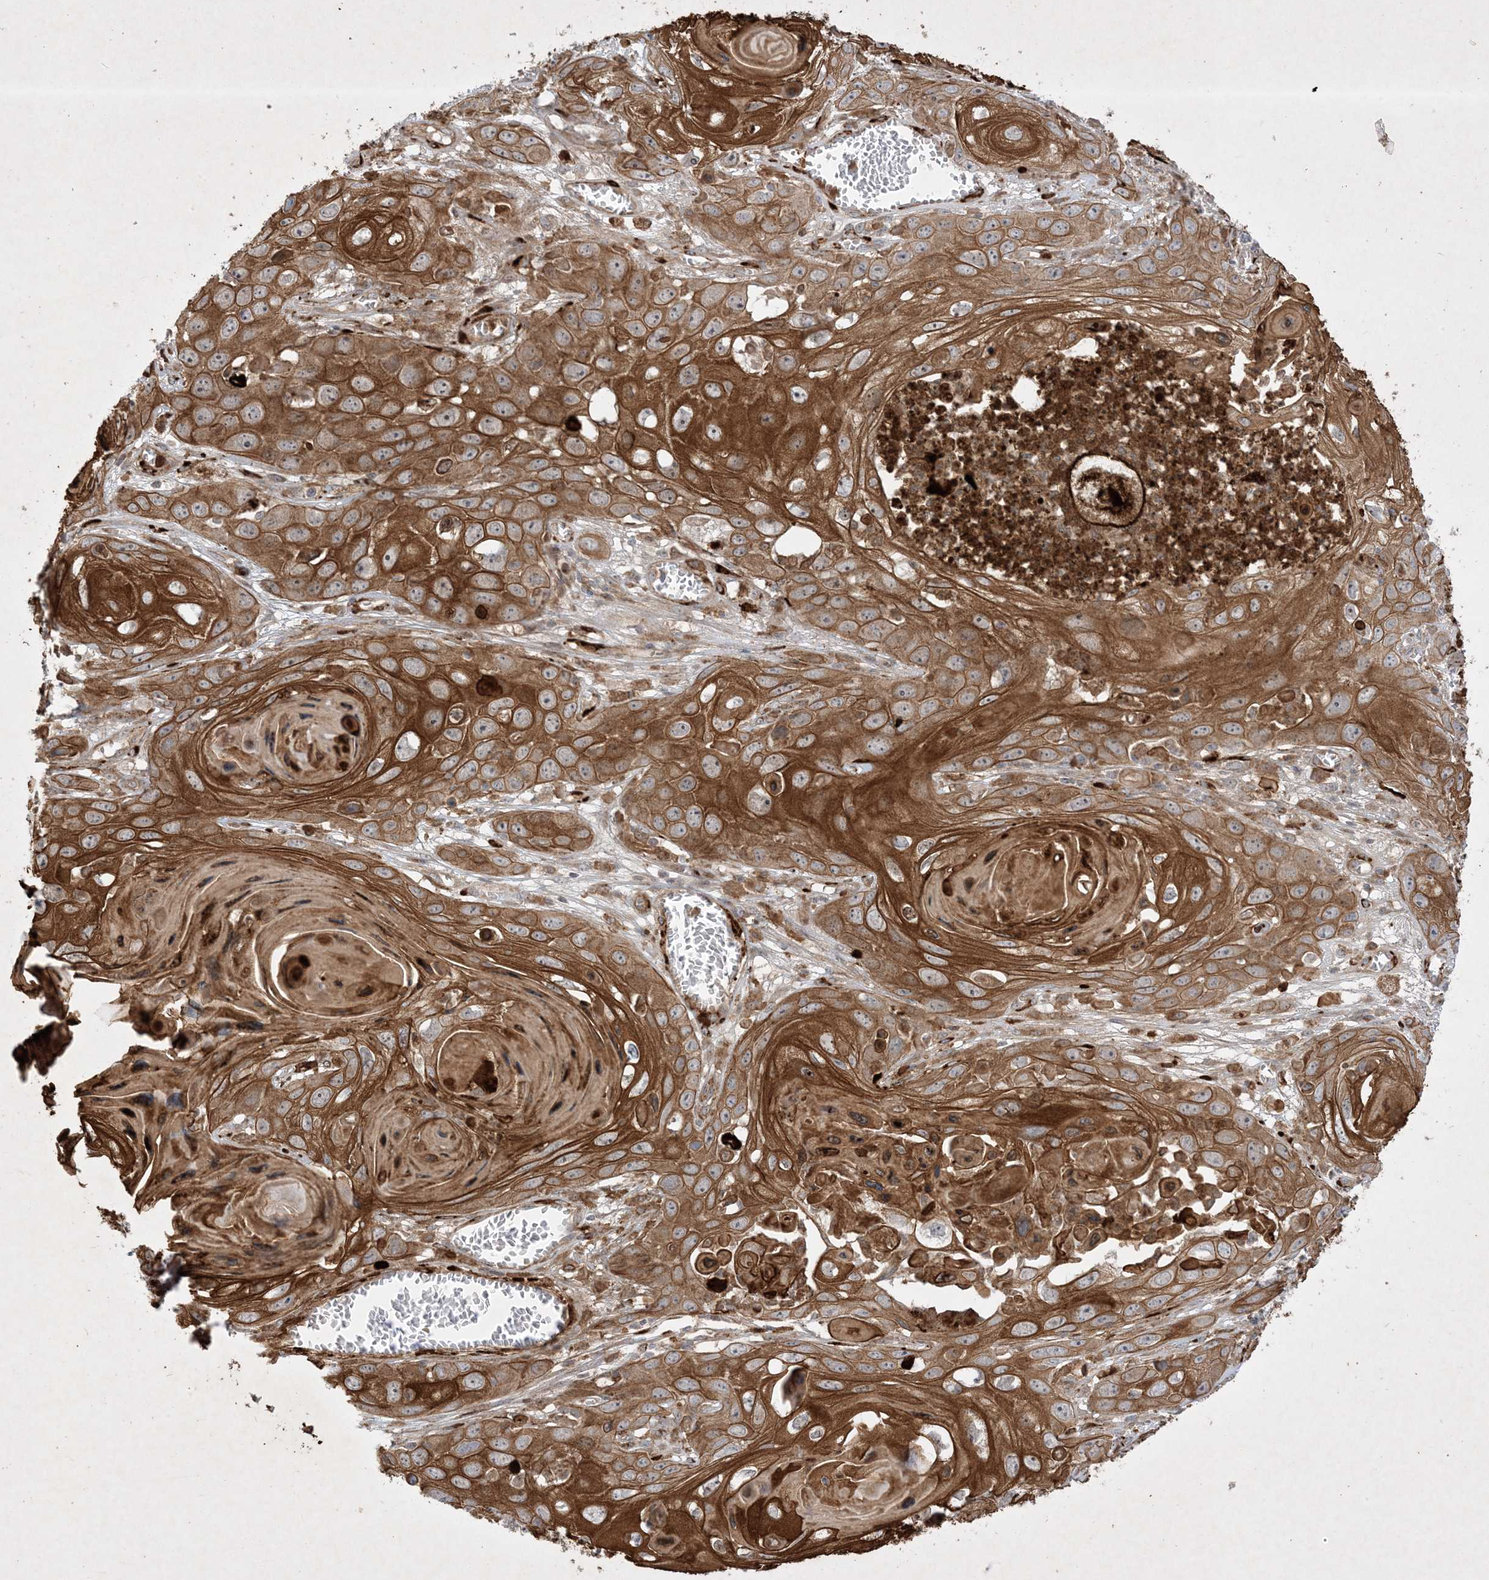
{"staining": {"intensity": "strong", "quantity": ">75%", "location": "cytoplasmic/membranous"}, "tissue": "skin cancer", "cell_type": "Tumor cells", "image_type": "cancer", "snomed": [{"axis": "morphology", "description": "Squamous cell carcinoma, NOS"}, {"axis": "topography", "description": "Skin"}], "caption": "Human skin cancer stained with a protein marker shows strong staining in tumor cells.", "gene": "IFT57", "patient": {"sex": "male", "age": 55}}